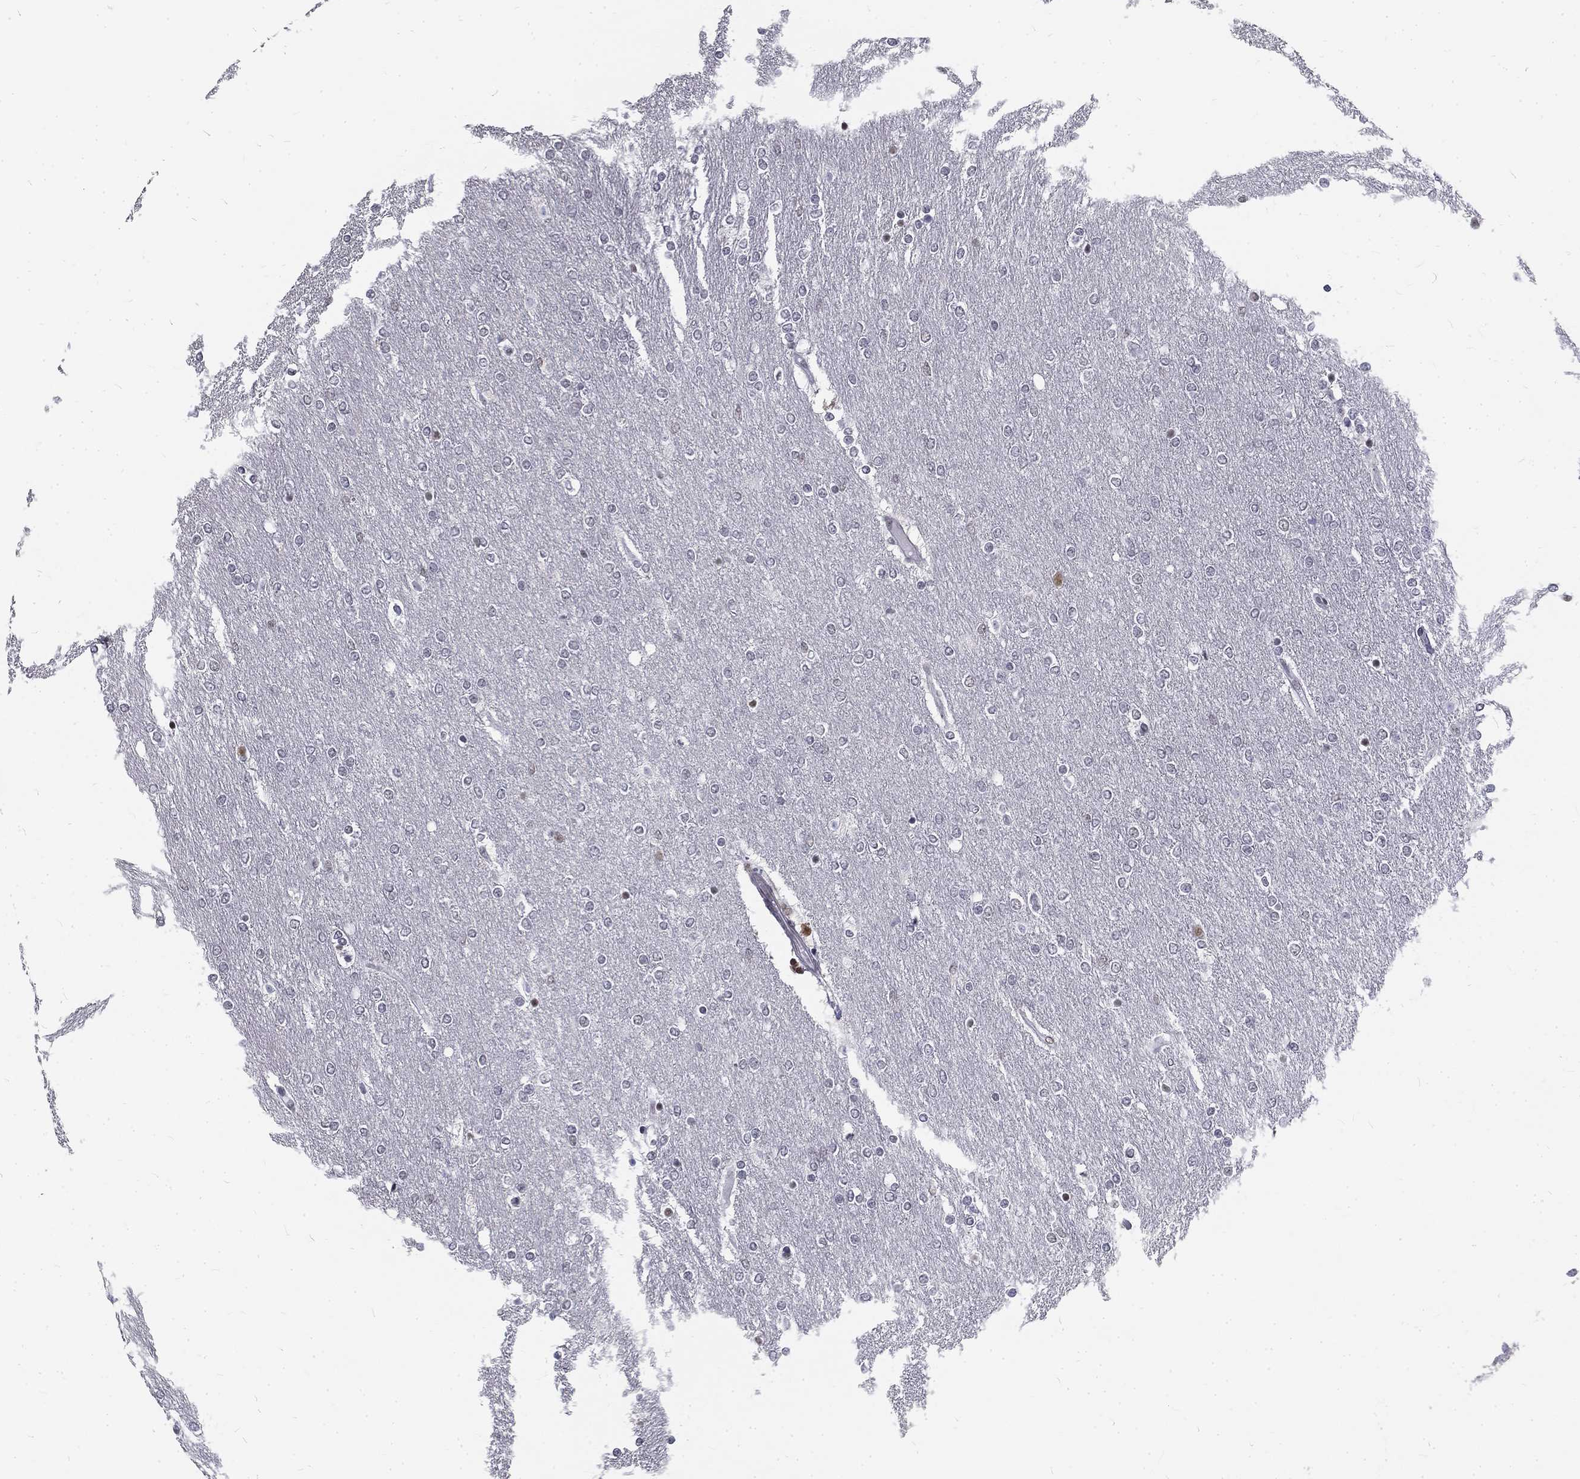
{"staining": {"intensity": "negative", "quantity": "none", "location": "none"}, "tissue": "glioma", "cell_type": "Tumor cells", "image_type": "cancer", "snomed": [{"axis": "morphology", "description": "Glioma, malignant, High grade"}, {"axis": "topography", "description": "Brain"}], "caption": "High magnification brightfield microscopy of high-grade glioma (malignant) stained with DAB (3,3'-diaminobenzidine) (brown) and counterstained with hematoxylin (blue): tumor cells show no significant staining.", "gene": "SNORC", "patient": {"sex": "female", "age": 61}}